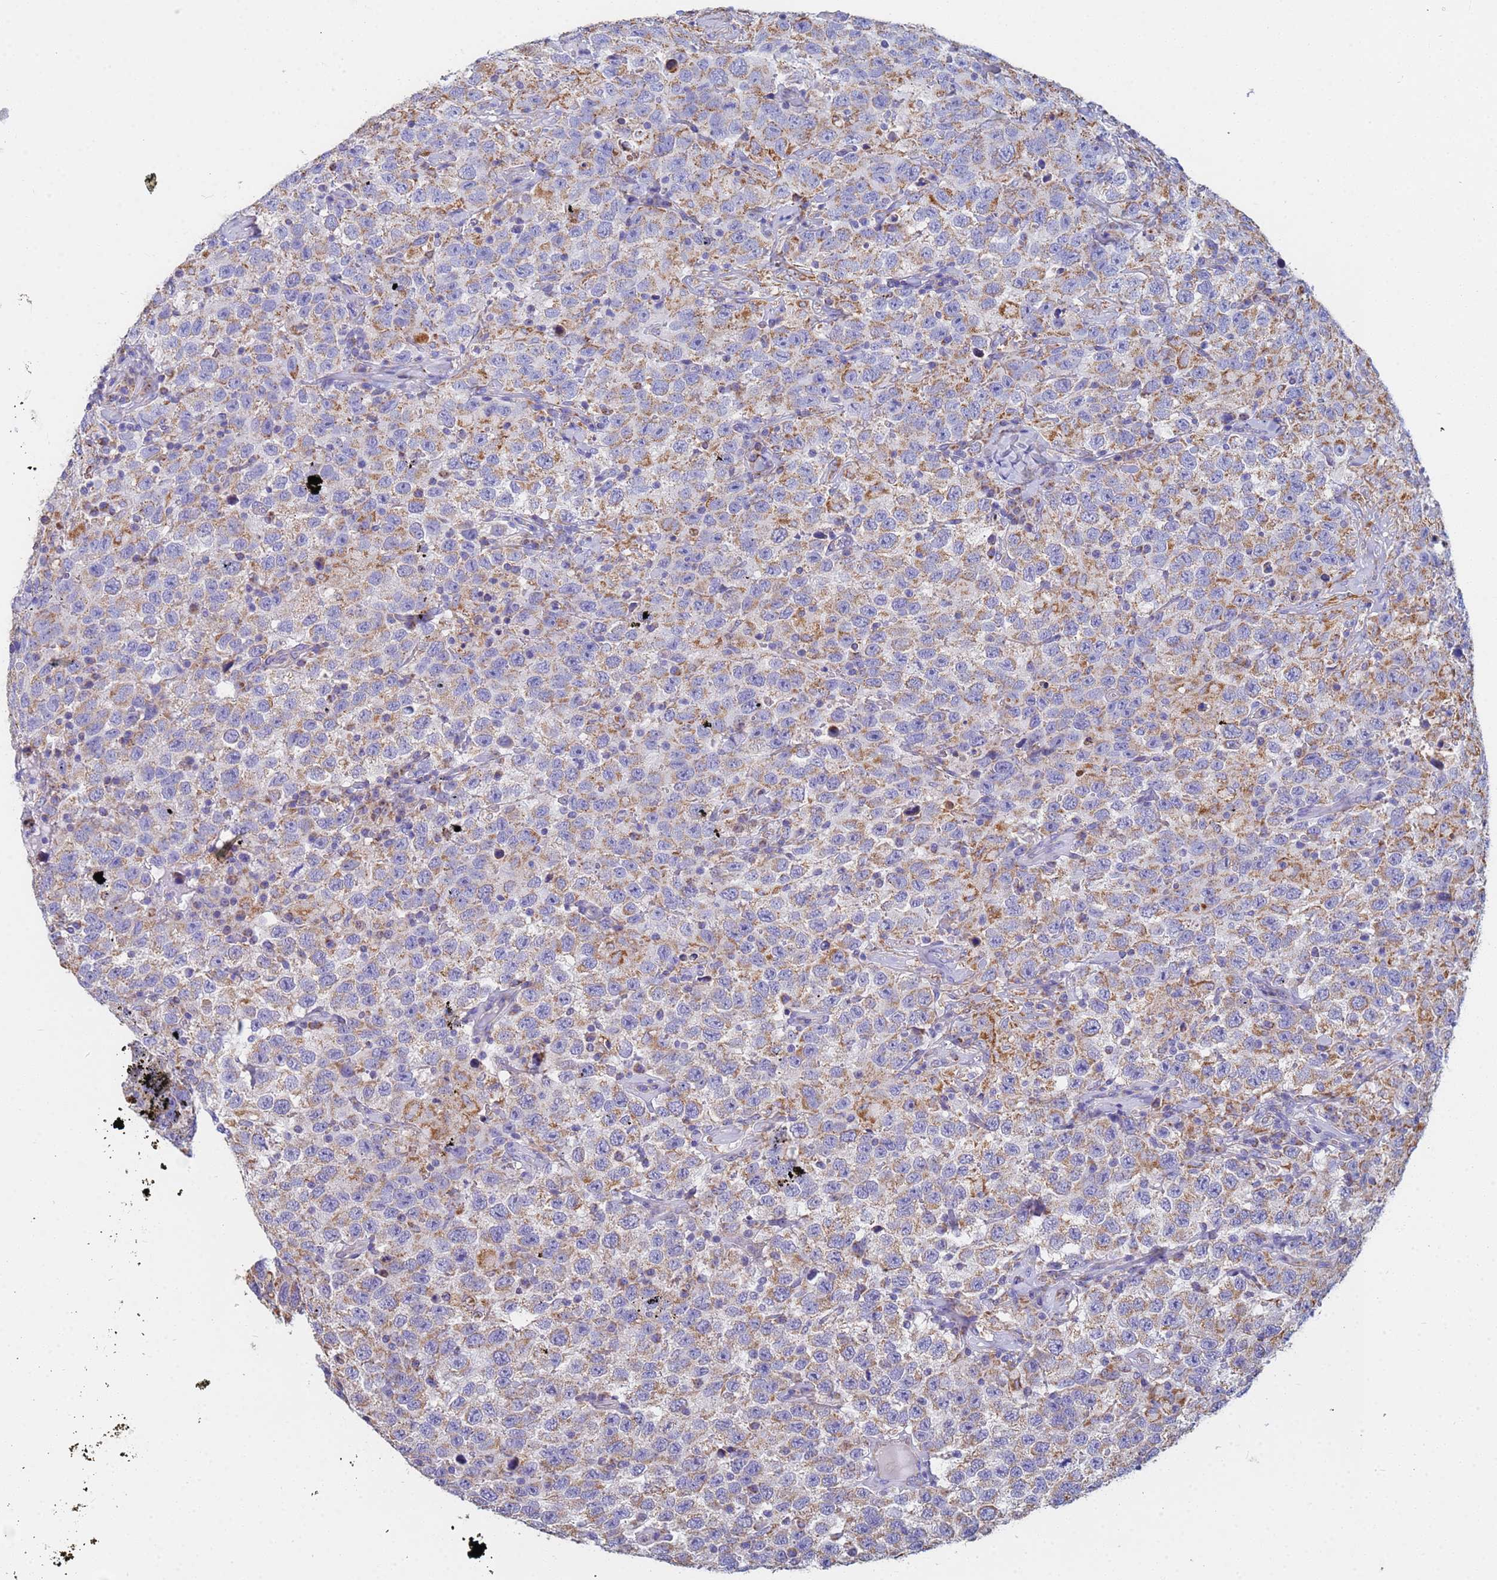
{"staining": {"intensity": "weak", "quantity": "25%-75%", "location": "cytoplasmic/membranous"}, "tissue": "testis cancer", "cell_type": "Tumor cells", "image_type": "cancer", "snomed": [{"axis": "morphology", "description": "Seminoma, NOS"}, {"axis": "topography", "description": "Testis"}], "caption": "Immunohistochemical staining of seminoma (testis) reveals low levels of weak cytoplasmic/membranous staining in approximately 25%-75% of tumor cells.", "gene": "UQCRH", "patient": {"sex": "male", "age": 41}}